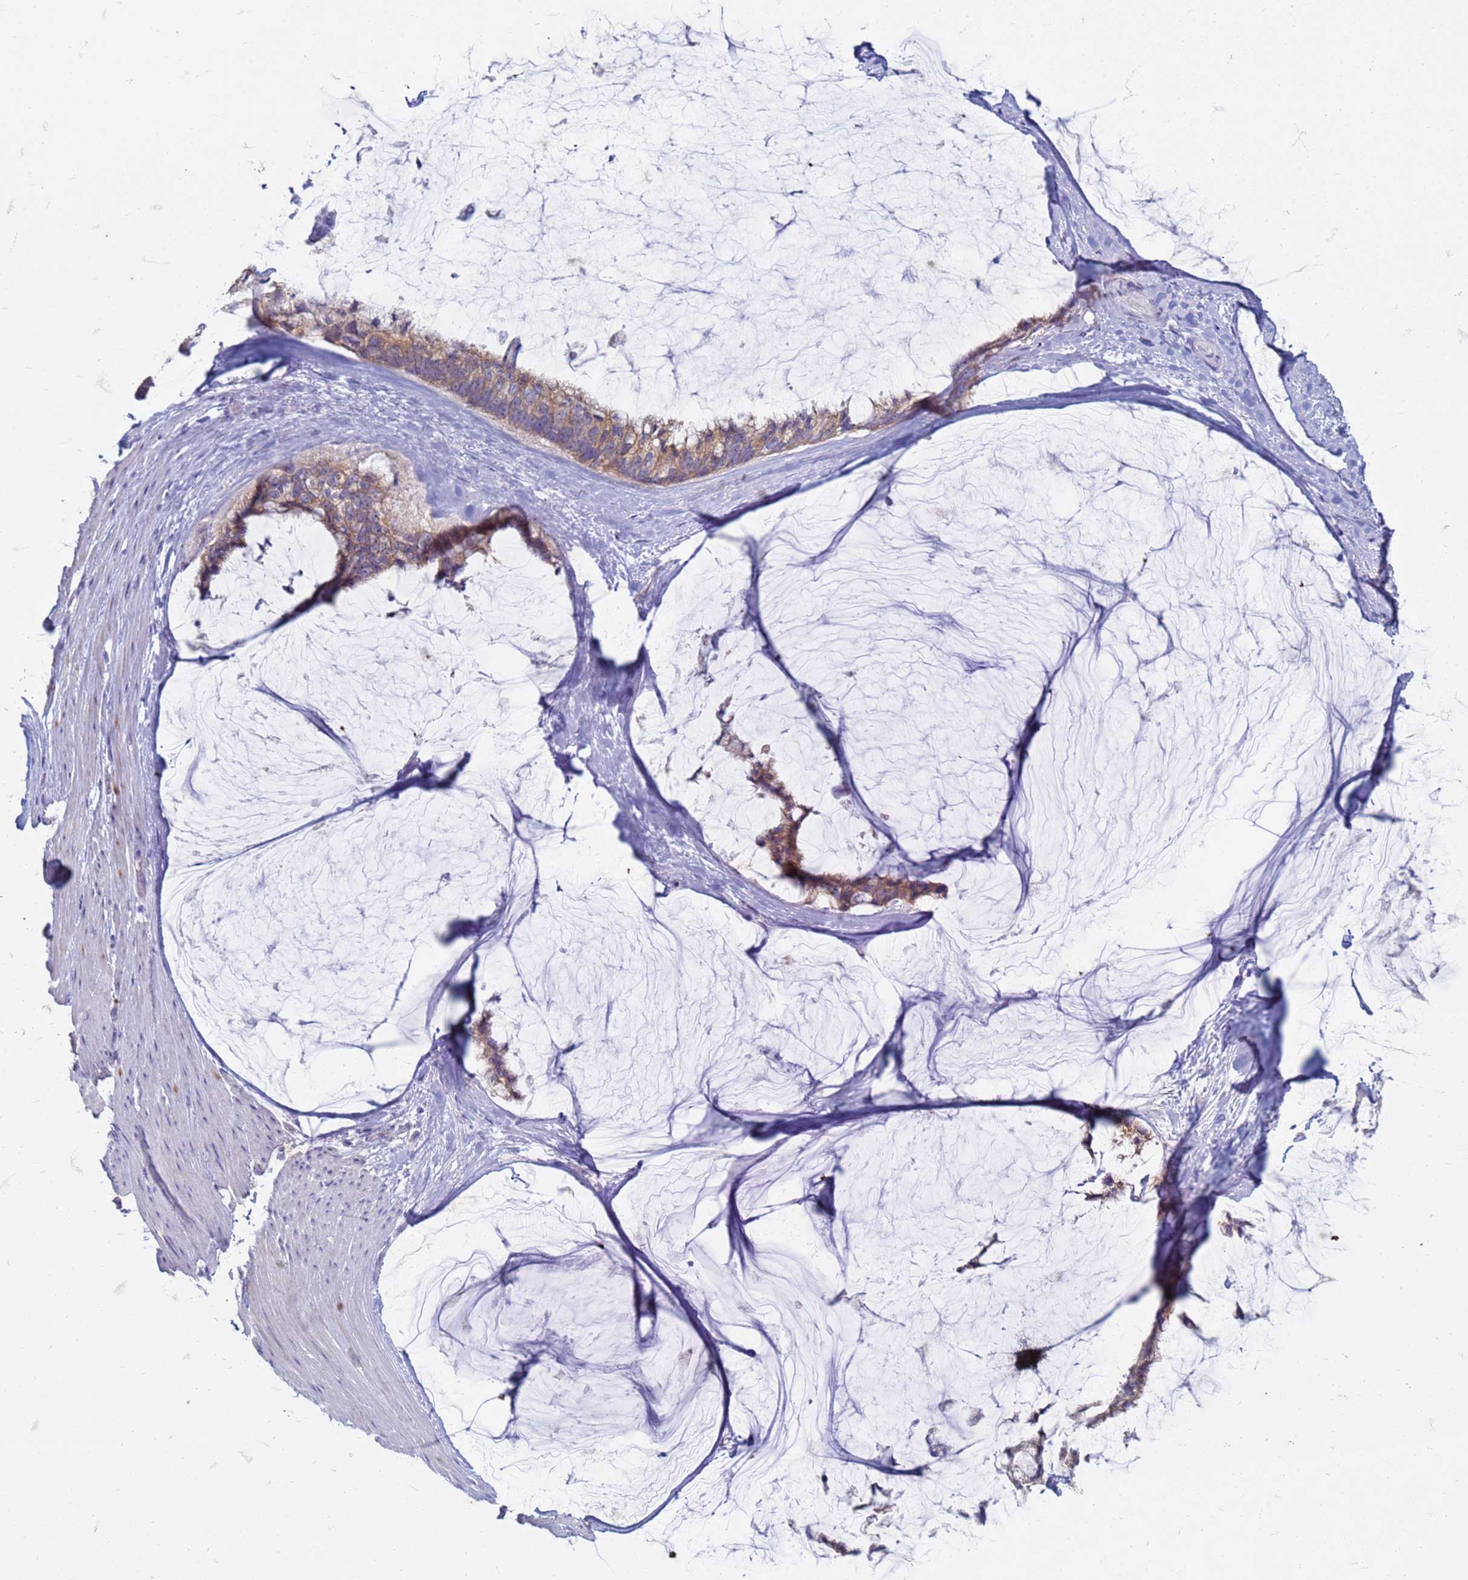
{"staining": {"intensity": "moderate", "quantity": "<25%", "location": "cytoplasmic/membranous"}, "tissue": "ovarian cancer", "cell_type": "Tumor cells", "image_type": "cancer", "snomed": [{"axis": "morphology", "description": "Cystadenocarcinoma, mucinous, NOS"}, {"axis": "topography", "description": "Ovary"}], "caption": "Tumor cells demonstrate low levels of moderate cytoplasmic/membranous positivity in approximately <25% of cells in human mucinous cystadenocarcinoma (ovarian).", "gene": "SUCO", "patient": {"sex": "female", "age": 39}}